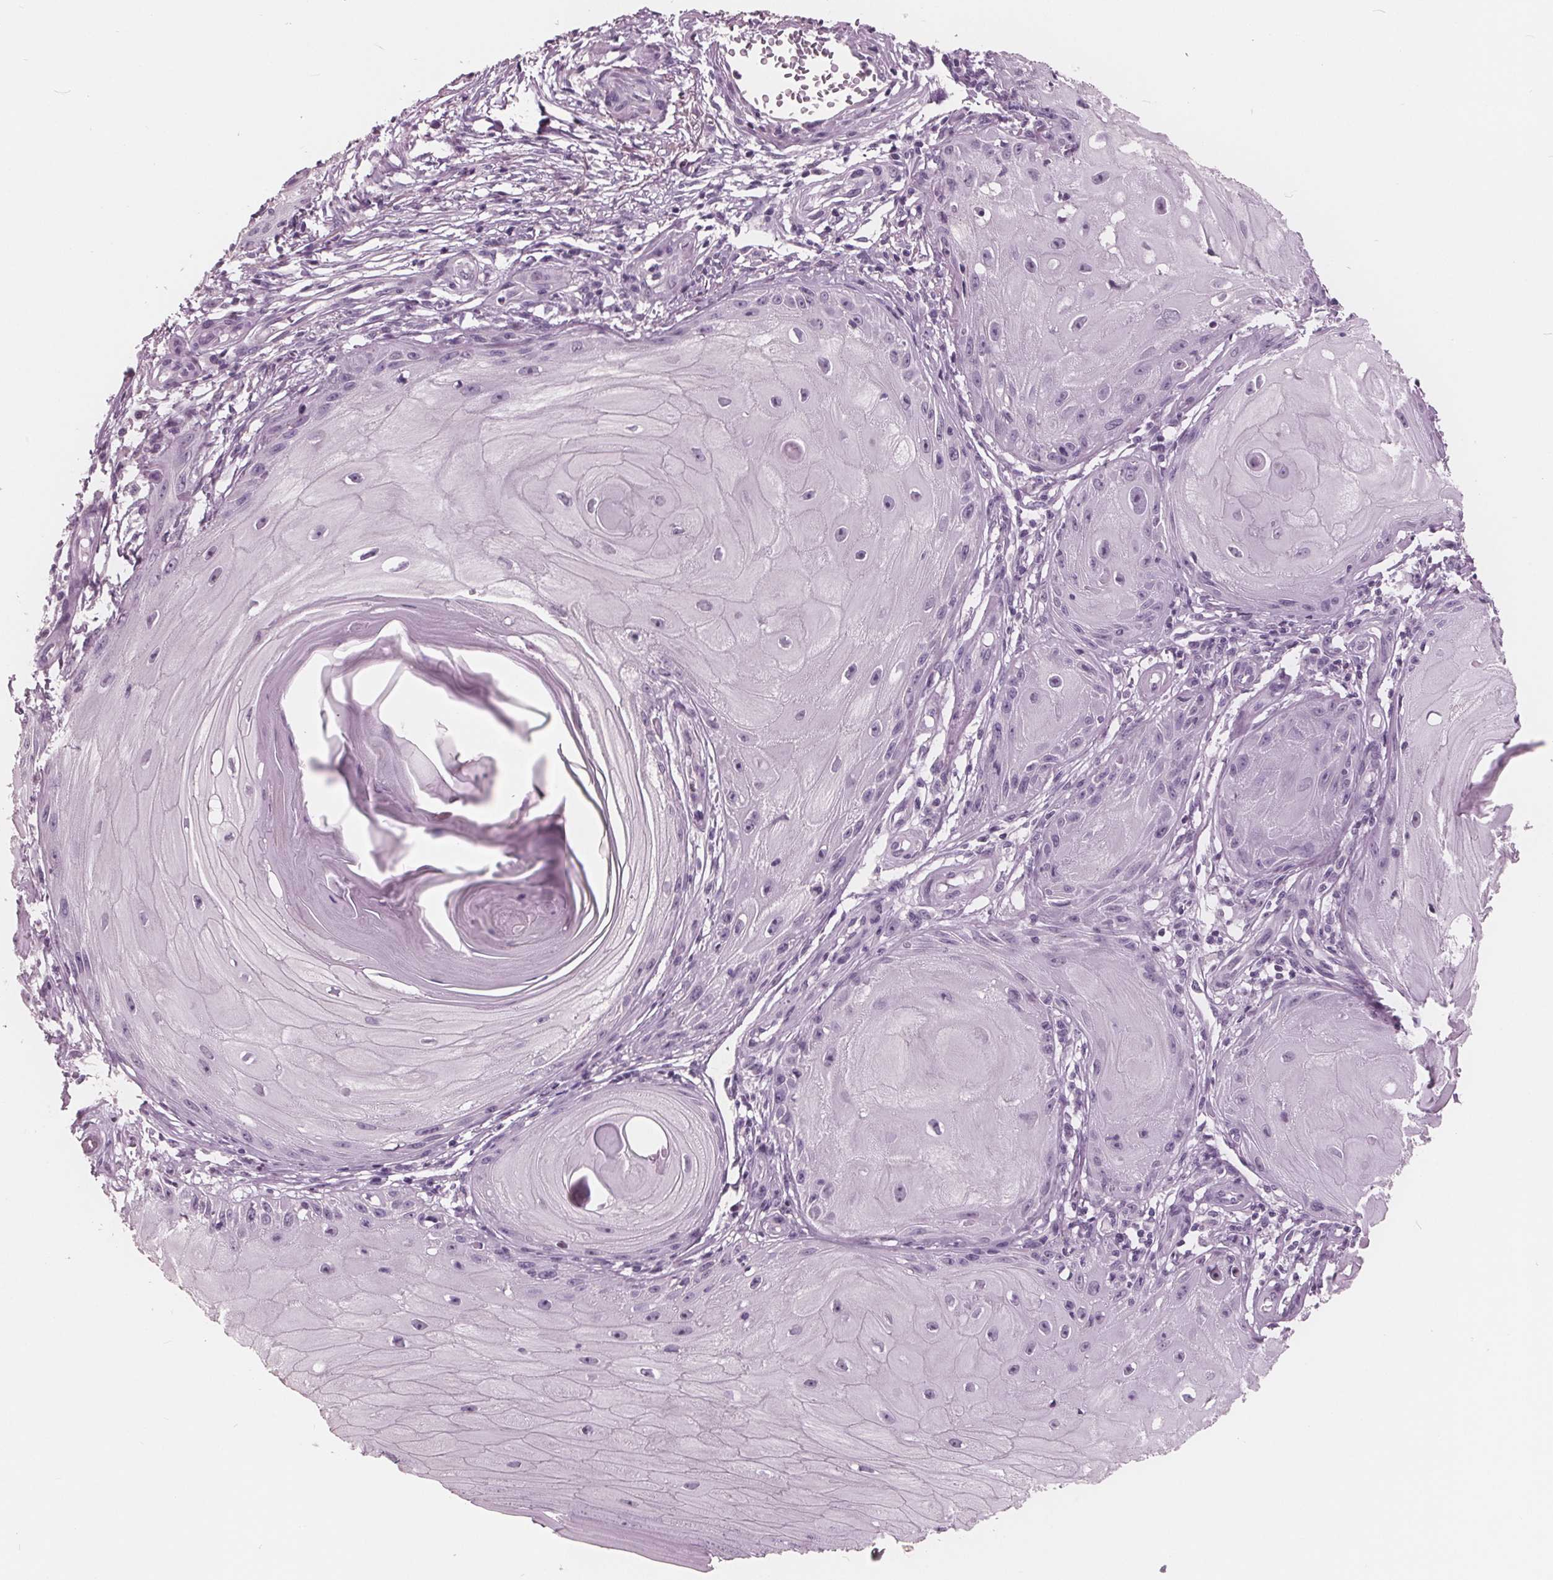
{"staining": {"intensity": "negative", "quantity": "none", "location": "none"}, "tissue": "skin cancer", "cell_type": "Tumor cells", "image_type": "cancer", "snomed": [{"axis": "morphology", "description": "Squamous cell carcinoma, NOS"}, {"axis": "topography", "description": "Skin"}], "caption": "Immunohistochemistry histopathology image of neoplastic tissue: human skin squamous cell carcinoma stained with DAB (3,3'-diaminobenzidine) shows no significant protein positivity in tumor cells.", "gene": "AMBP", "patient": {"sex": "female", "age": 77}}